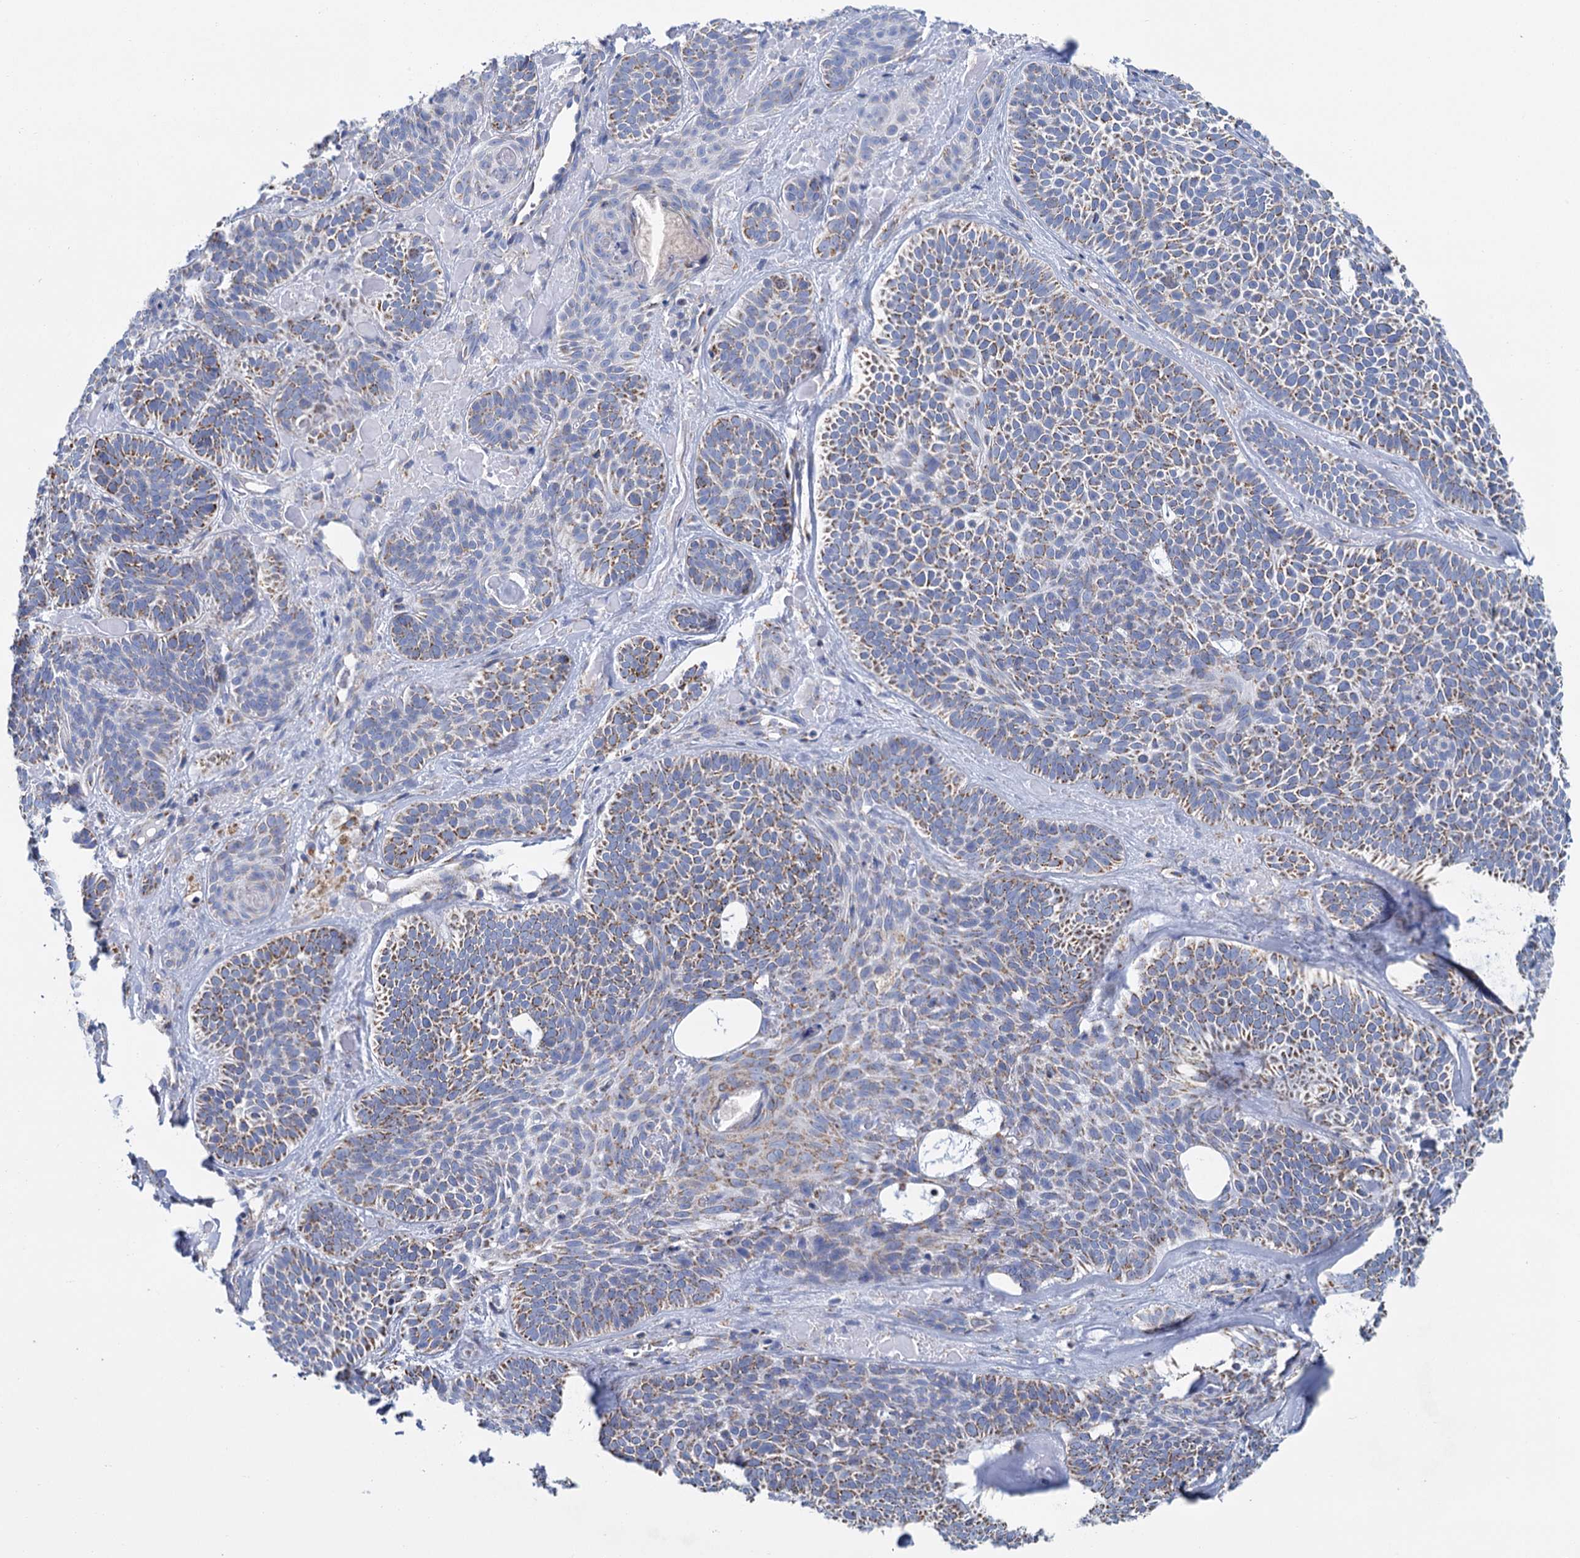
{"staining": {"intensity": "moderate", "quantity": ">75%", "location": "cytoplasmic/membranous"}, "tissue": "skin cancer", "cell_type": "Tumor cells", "image_type": "cancer", "snomed": [{"axis": "morphology", "description": "Basal cell carcinoma"}, {"axis": "topography", "description": "Skin"}], "caption": "Immunohistochemical staining of human skin basal cell carcinoma exhibits medium levels of moderate cytoplasmic/membranous expression in approximately >75% of tumor cells. The staining was performed using DAB (3,3'-diaminobenzidine), with brown indicating positive protein expression. Nuclei are stained blue with hematoxylin.", "gene": "CCP110", "patient": {"sex": "male", "age": 85}}